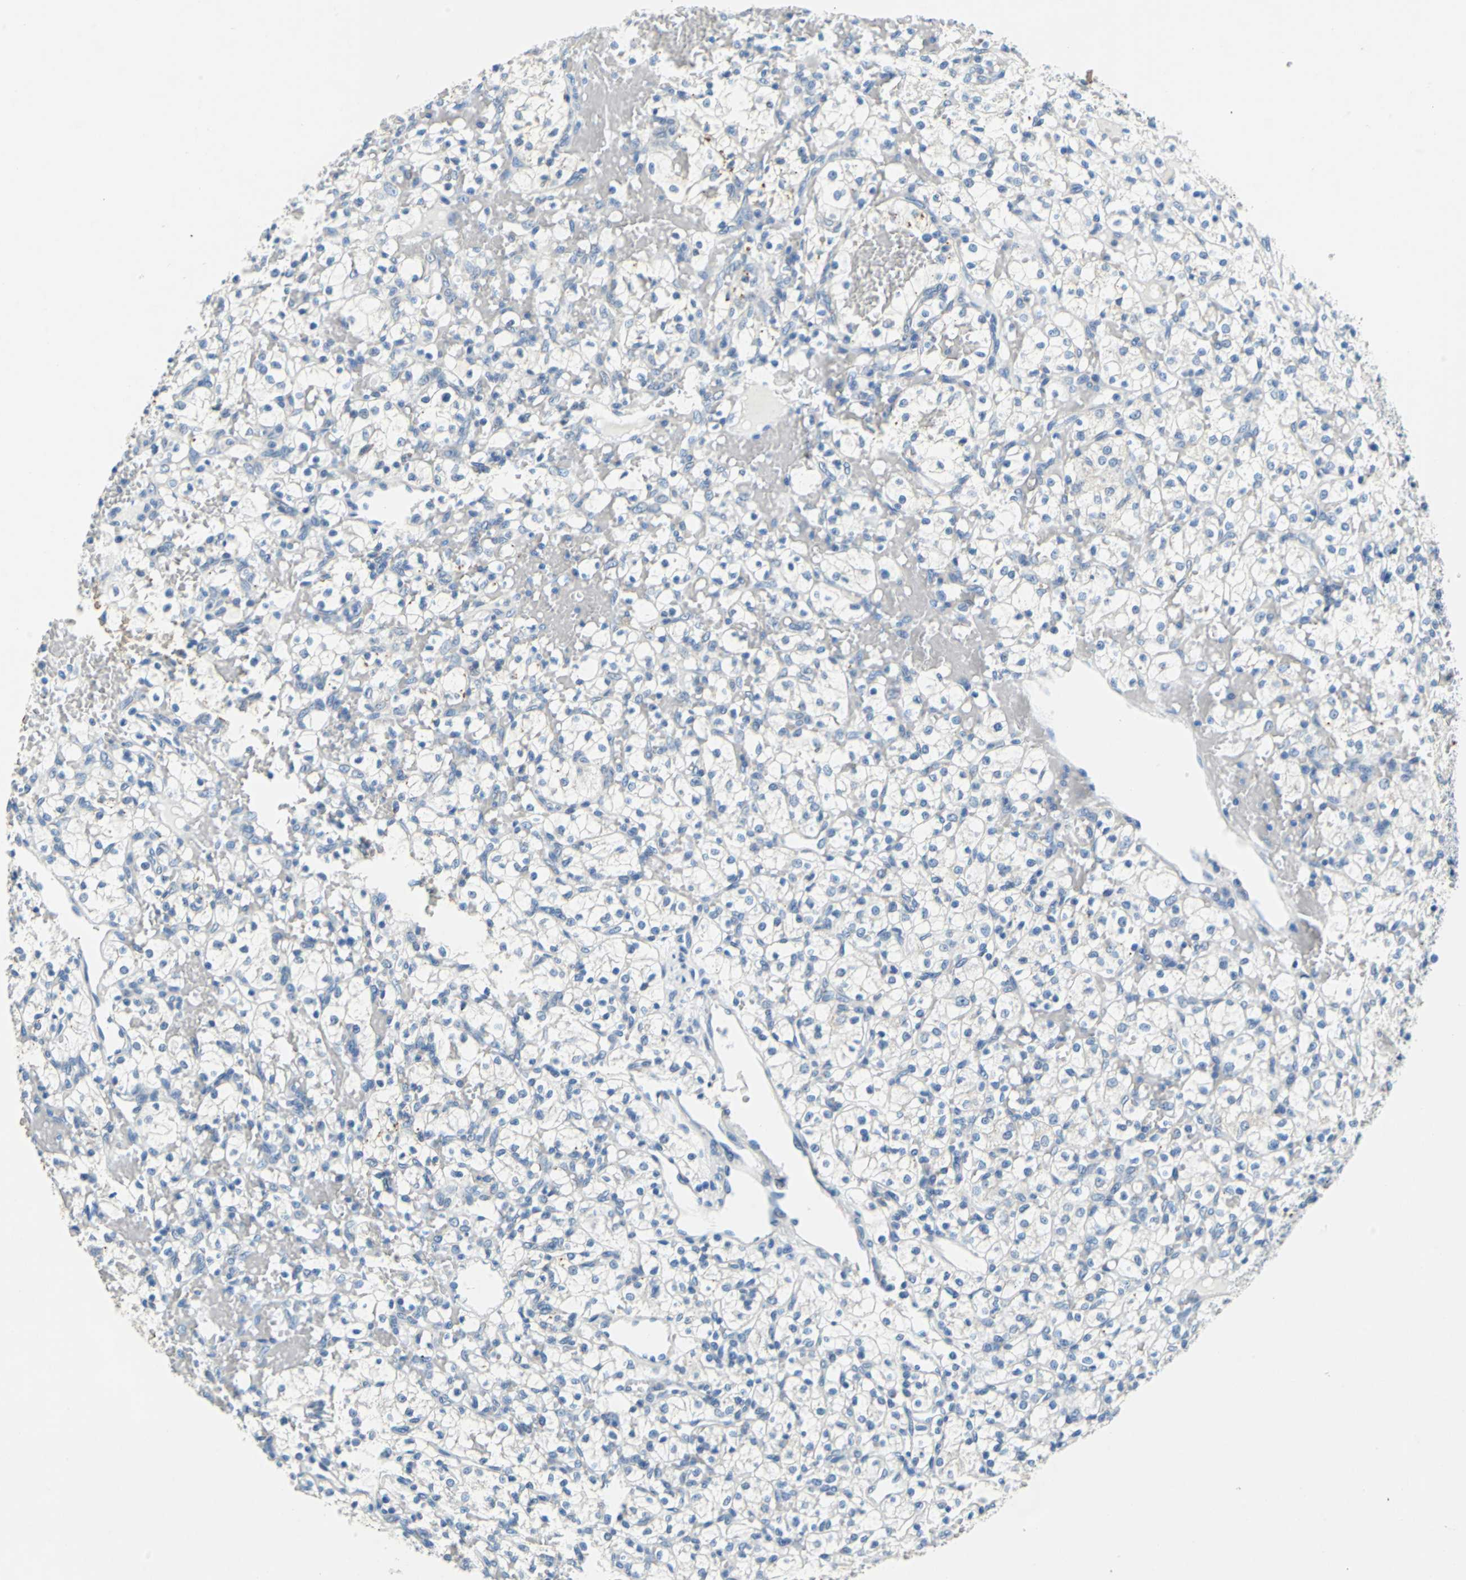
{"staining": {"intensity": "negative", "quantity": "none", "location": "none"}, "tissue": "renal cancer", "cell_type": "Tumor cells", "image_type": "cancer", "snomed": [{"axis": "morphology", "description": "Adenocarcinoma, NOS"}, {"axis": "topography", "description": "Kidney"}], "caption": "The histopathology image reveals no significant staining in tumor cells of renal adenocarcinoma. (Brightfield microscopy of DAB (3,3'-diaminobenzidine) immunohistochemistry (IHC) at high magnification).", "gene": "TEX264", "patient": {"sex": "female", "age": 60}}